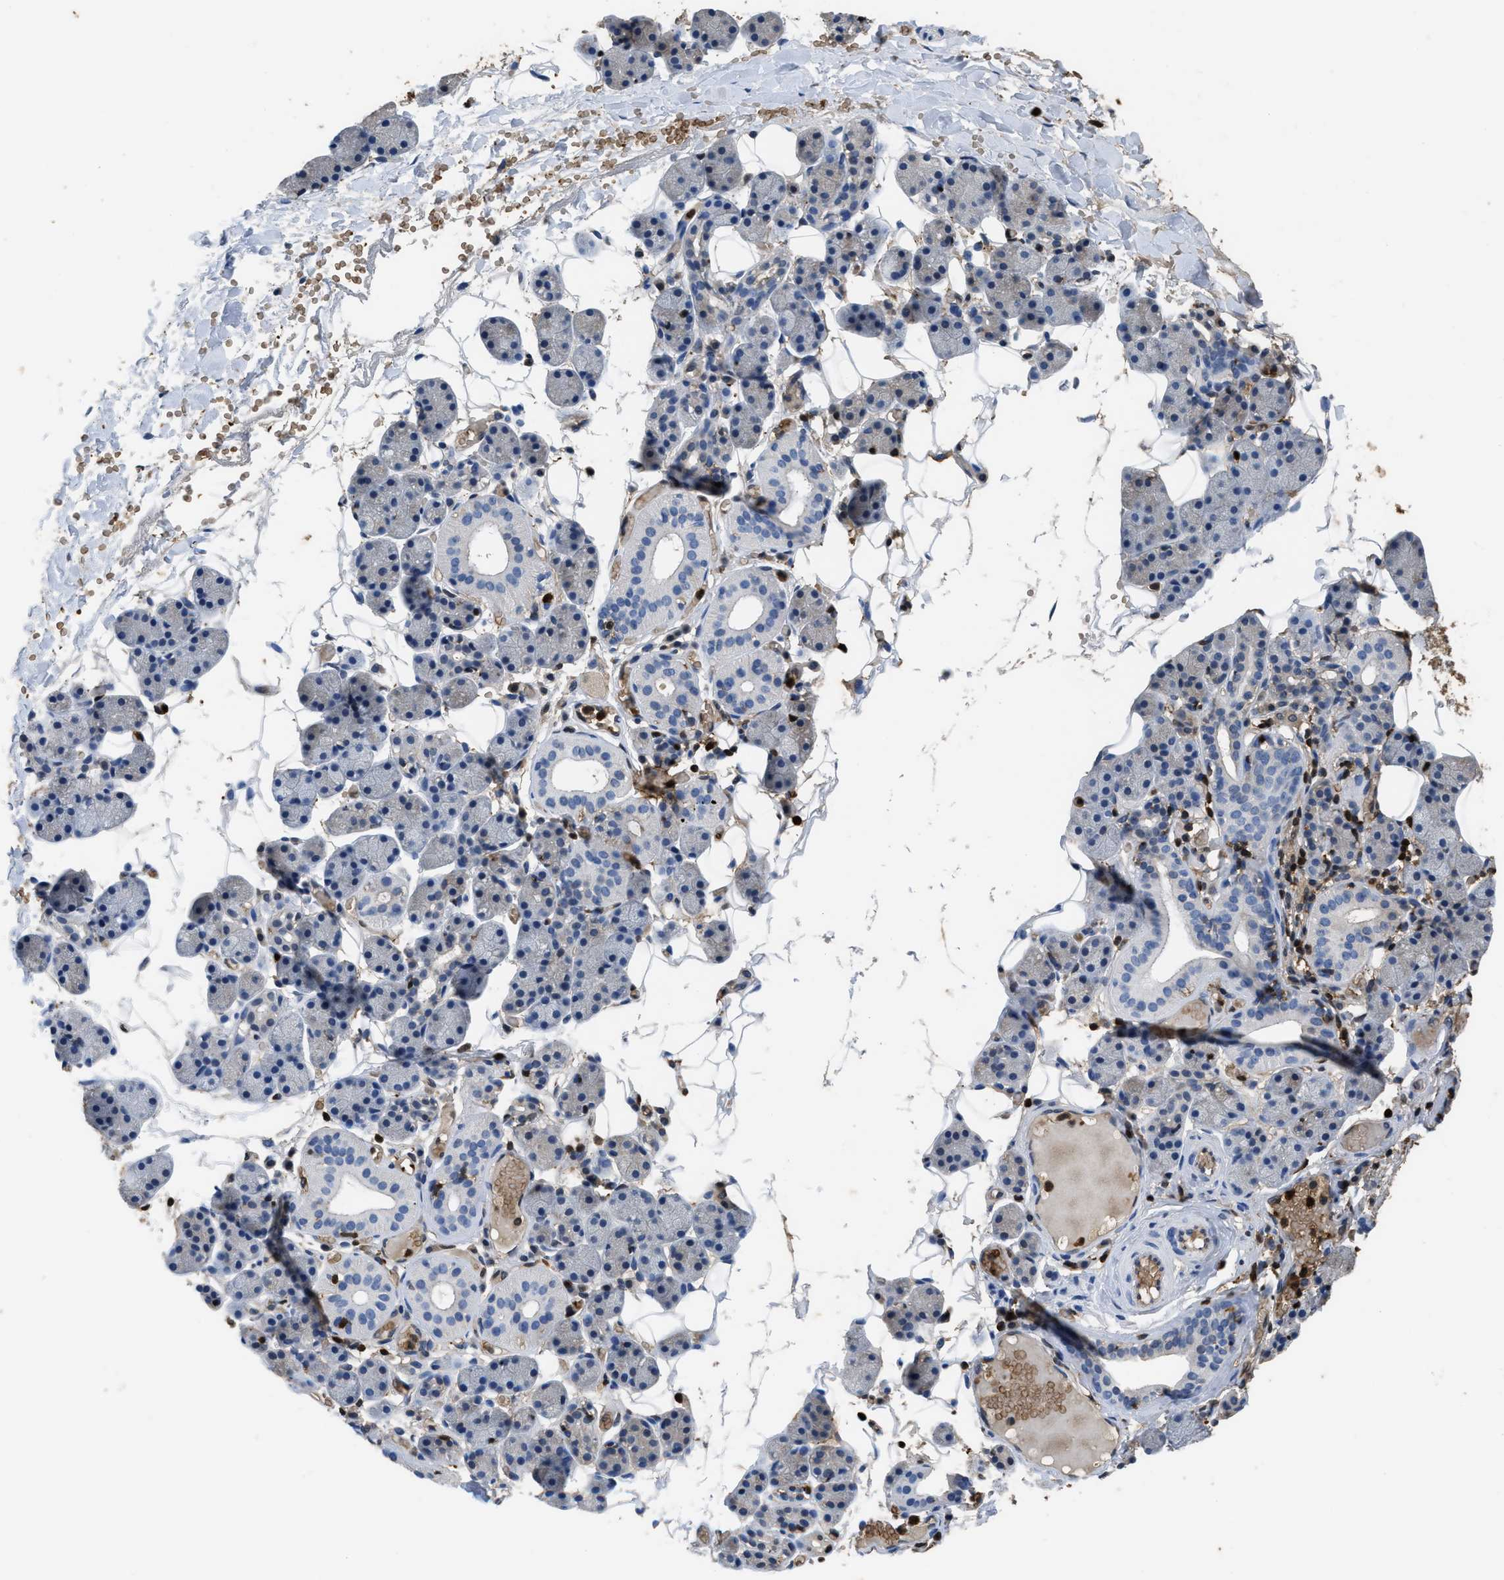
{"staining": {"intensity": "moderate", "quantity": "<25%", "location": "cytoplasmic/membranous"}, "tissue": "salivary gland", "cell_type": "Glandular cells", "image_type": "normal", "snomed": [{"axis": "morphology", "description": "Normal tissue, NOS"}, {"axis": "topography", "description": "Salivary gland"}], "caption": "Salivary gland stained with DAB immunohistochemistry demonstrates low levels of moderate cytoplasmic/membranous positivity in about <25% of glandular cells. Nuclei are stained in blue.", "gene": "ARHGDIB", "patient": {"sex": "female", "age": 33}}